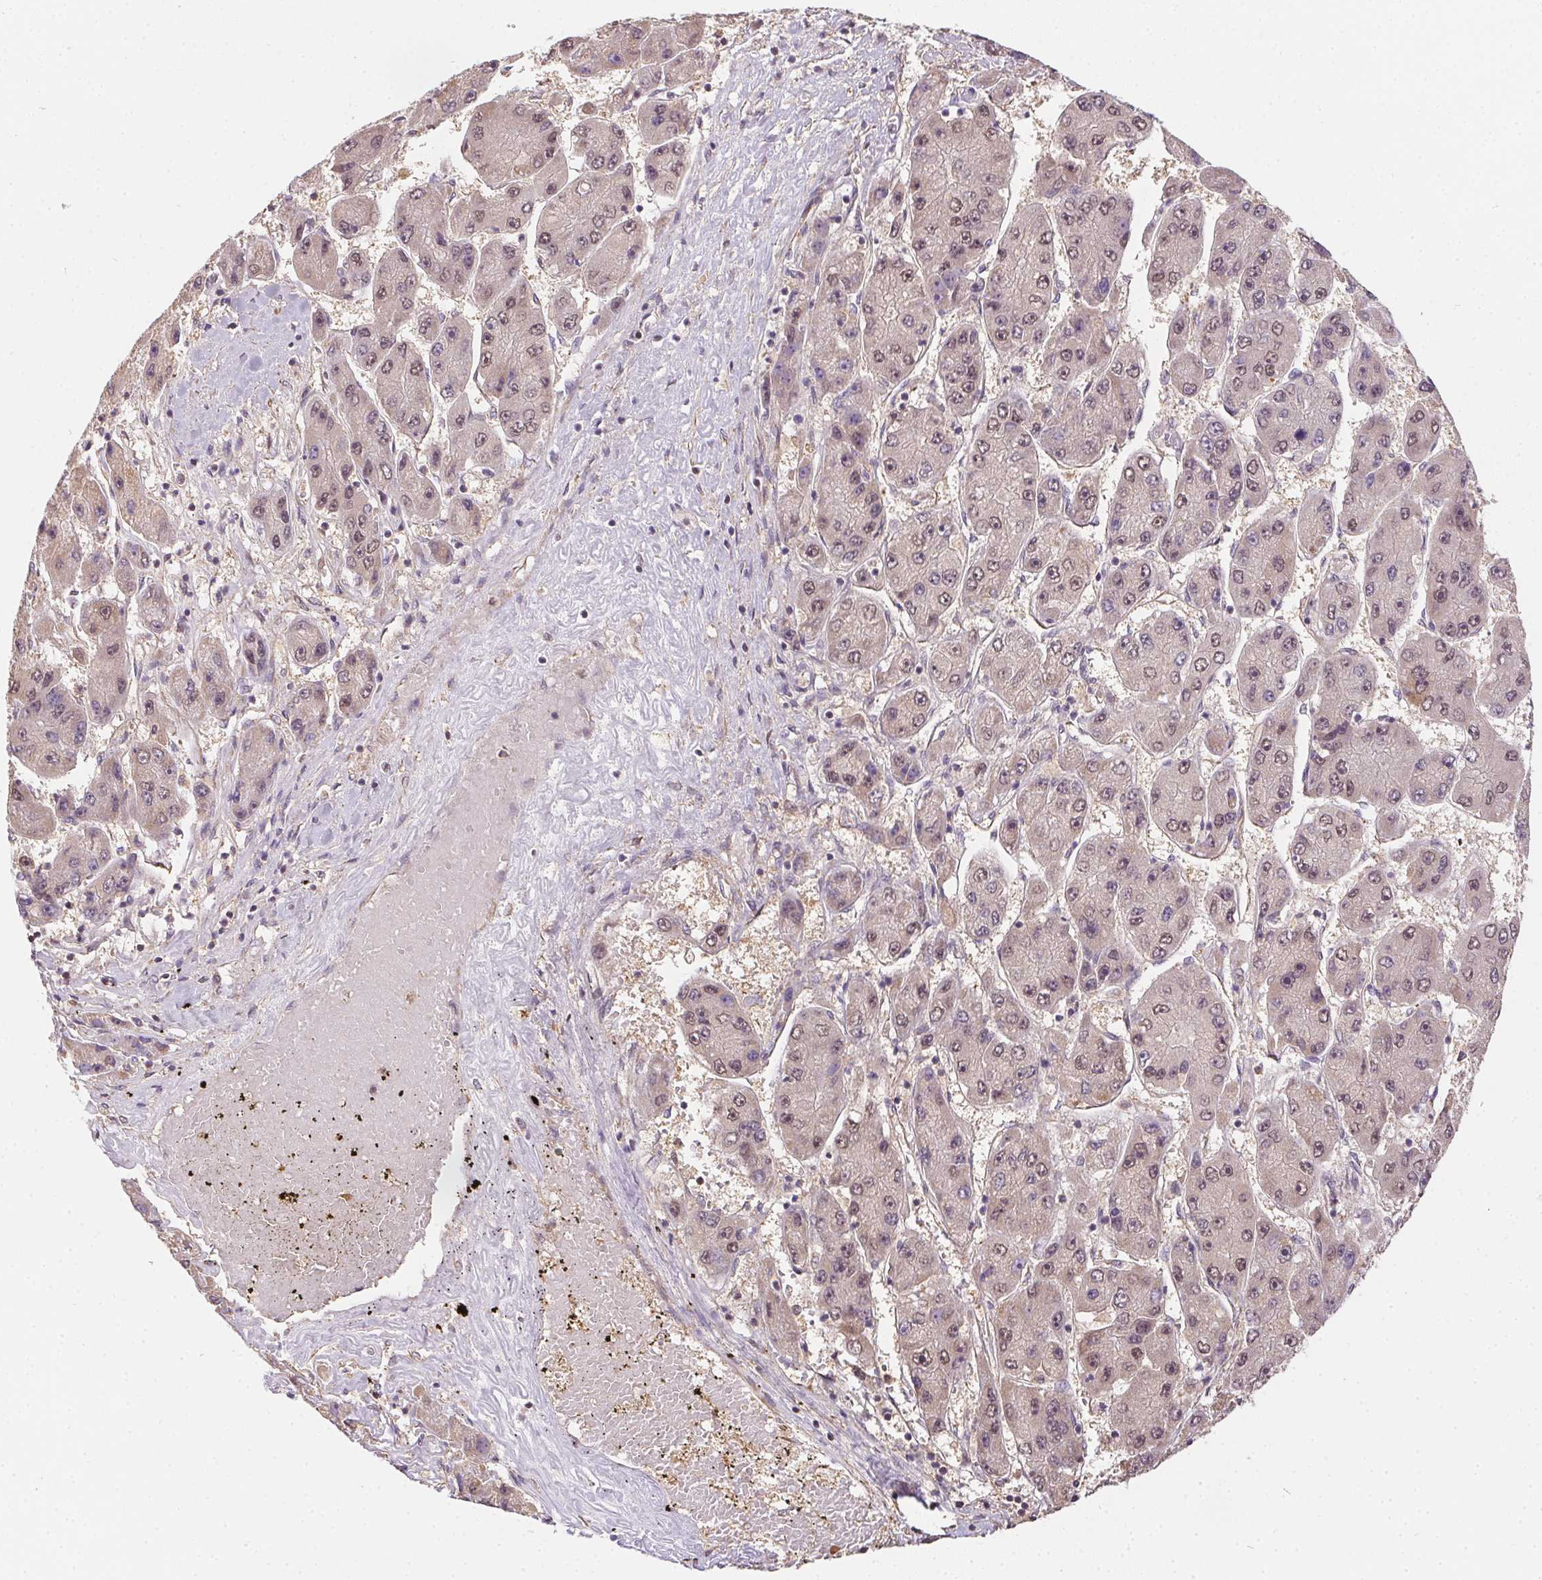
{"staining": {"intensity": "weak", "quantity": ">75%", "location": "cytoplasmic/membranous,nuclear"}, "tissue": "liver cancer", "cell_type": "Tumor cells", "image_type": "cancer", "snomed": [{"axis": "morphology", "description": "Carcinoma, Hepatocellular, NOS"}, {"axis": "topography", "description": "Liver"}], "caption": "Tumor cells exhibit low levels of weak cytoplasmic/membranous and nuclear positivity in about >75% of cells in liver cancer (hepatocellular carcinoma). The staining was performed using DAB, with brown indicating positive protein expression. Nuclei are stained blue with hematoxylin.", "gene": "REV3L", "patient": {"sex": "female", "age": 61}}